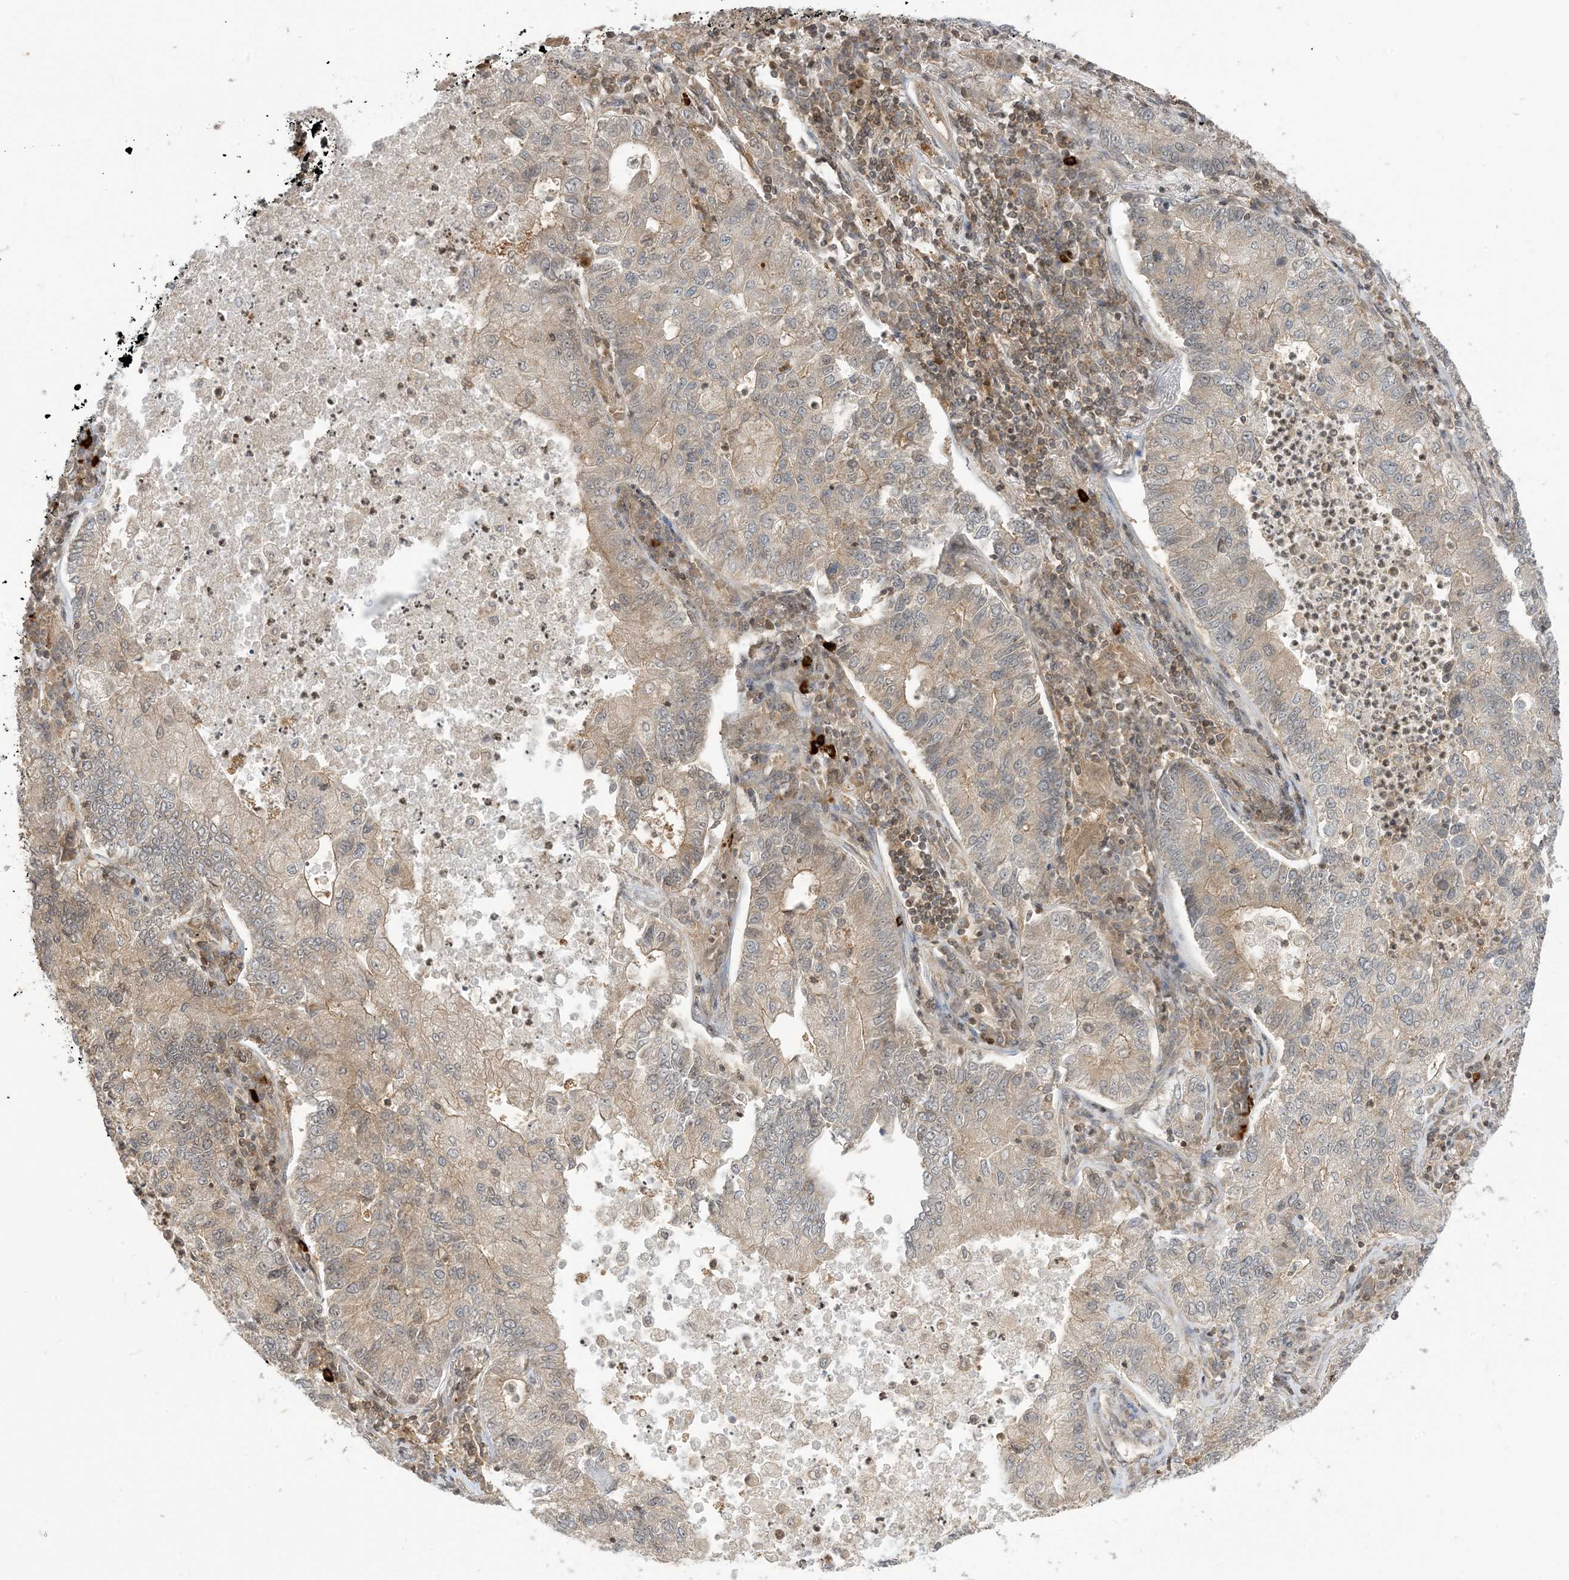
{"staining": {"intensity": "weak", "quantity": "<25%", "location": "cytoplasmic/membranous"}, "tissue": "lung cancer", "cell_type": "Tumor cells", "image_type": "cancer", "snomed": [{"axis": "morphology", "description": "Adenocarcinoma, NOS"}, {"axis": "topography", "description": "Lung"}], "caption": "The immunohistochemistry (IHC) image has no significant positivity in tumor cells of lung cancer tissue.", "gene": "PPP1R7", "patient": {"sex": "male", "age": 49}}